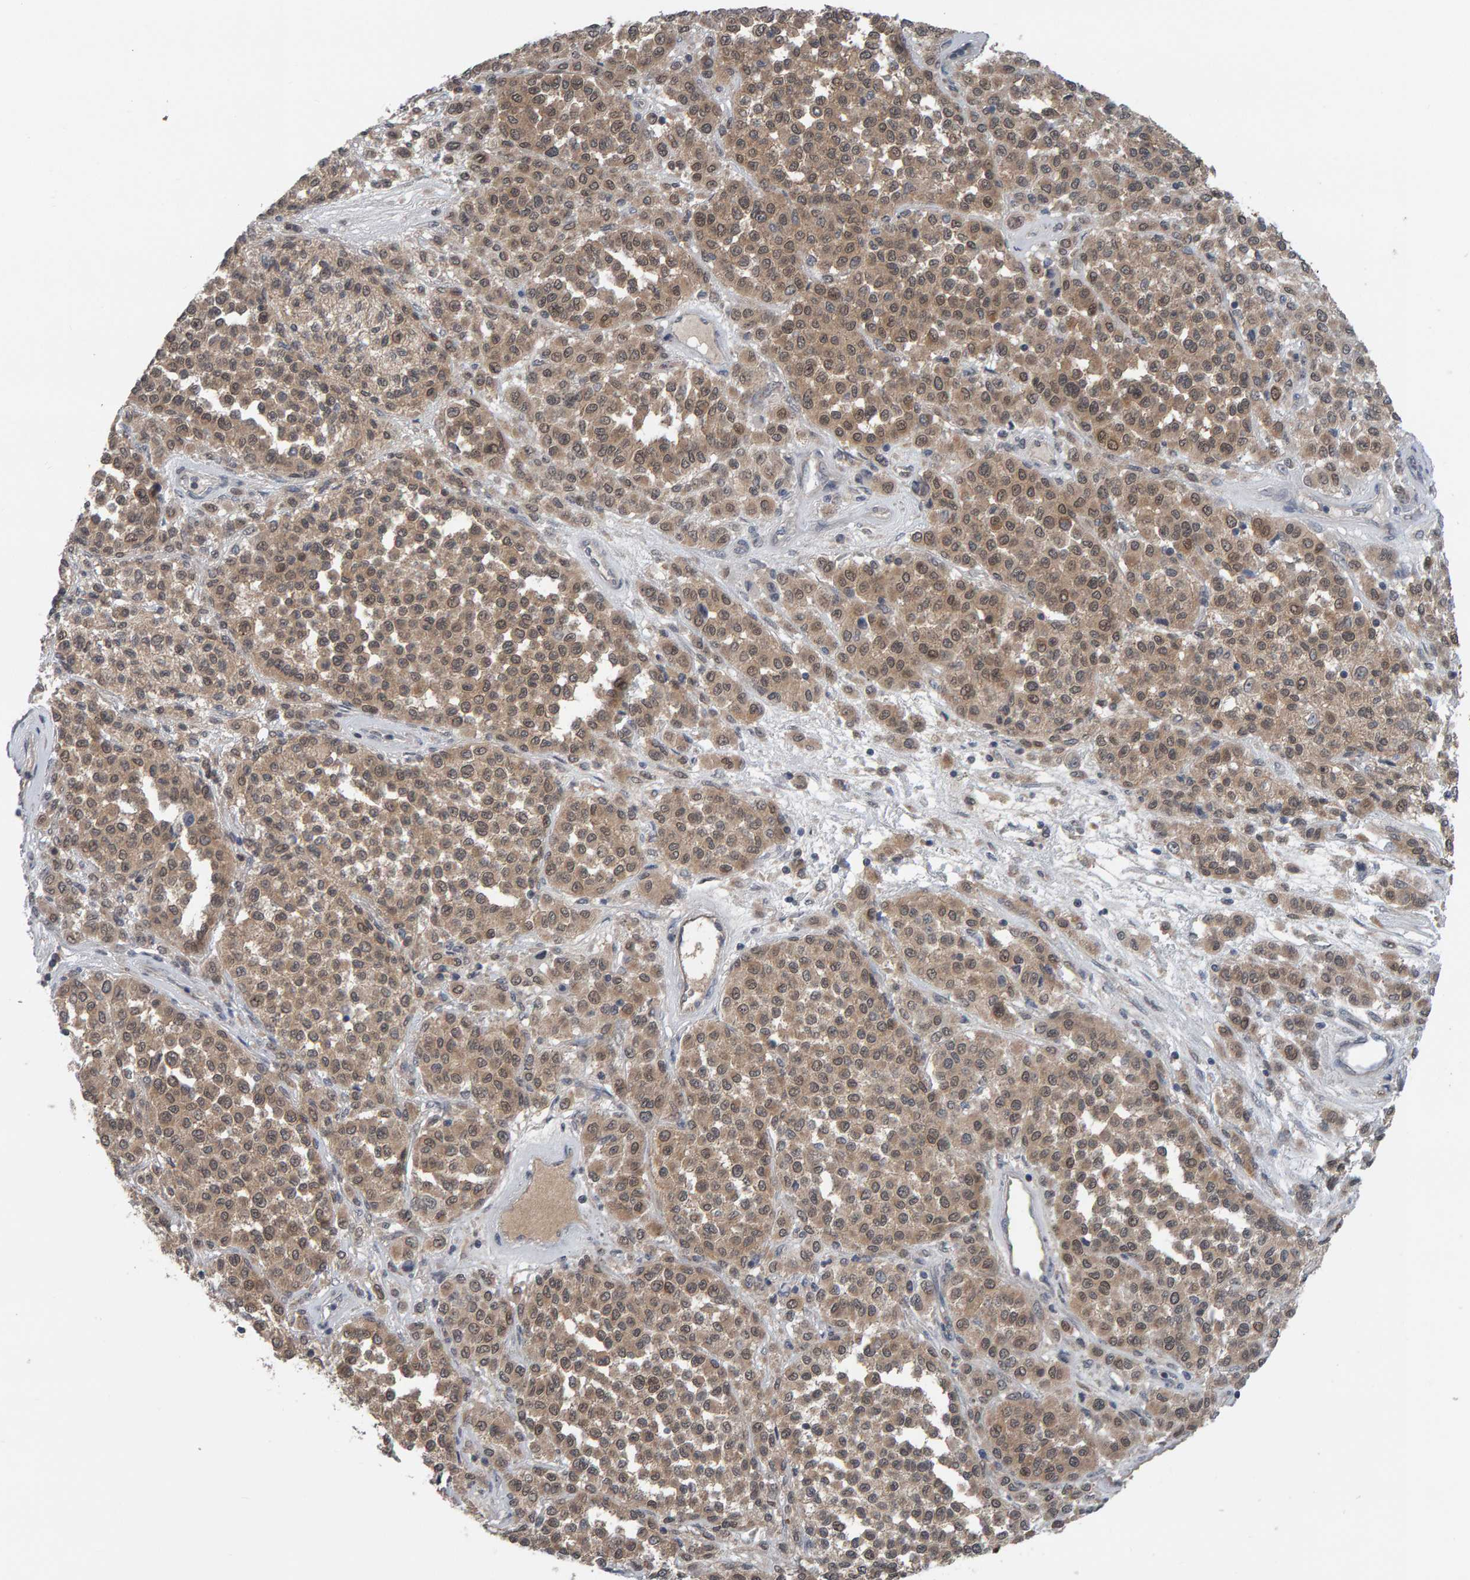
{"staining": {"intensity": "weak", "quantity": ">75%", "location": "cytoplasmic/membranous"}, "tissue": "melanoma", "cell_type": "Tumor cells", "image_type": "cancer", "snomed": [{"axis": "morphology", "description": "Malignant melanoma, Metastatic site"}, {"axis": "topography", "description": "Pancreas"}], "caption": "Brown immunohistochemical staining in human melanoma demonstrates weak cytoplasmic/membranous positivity in approximately >75% of tumor cells. Immunohistochemistry stains the protein in brown and the nuclei are stained blue.", "gene": "COASY", "patient": {"sex": "female", "age": 30}}